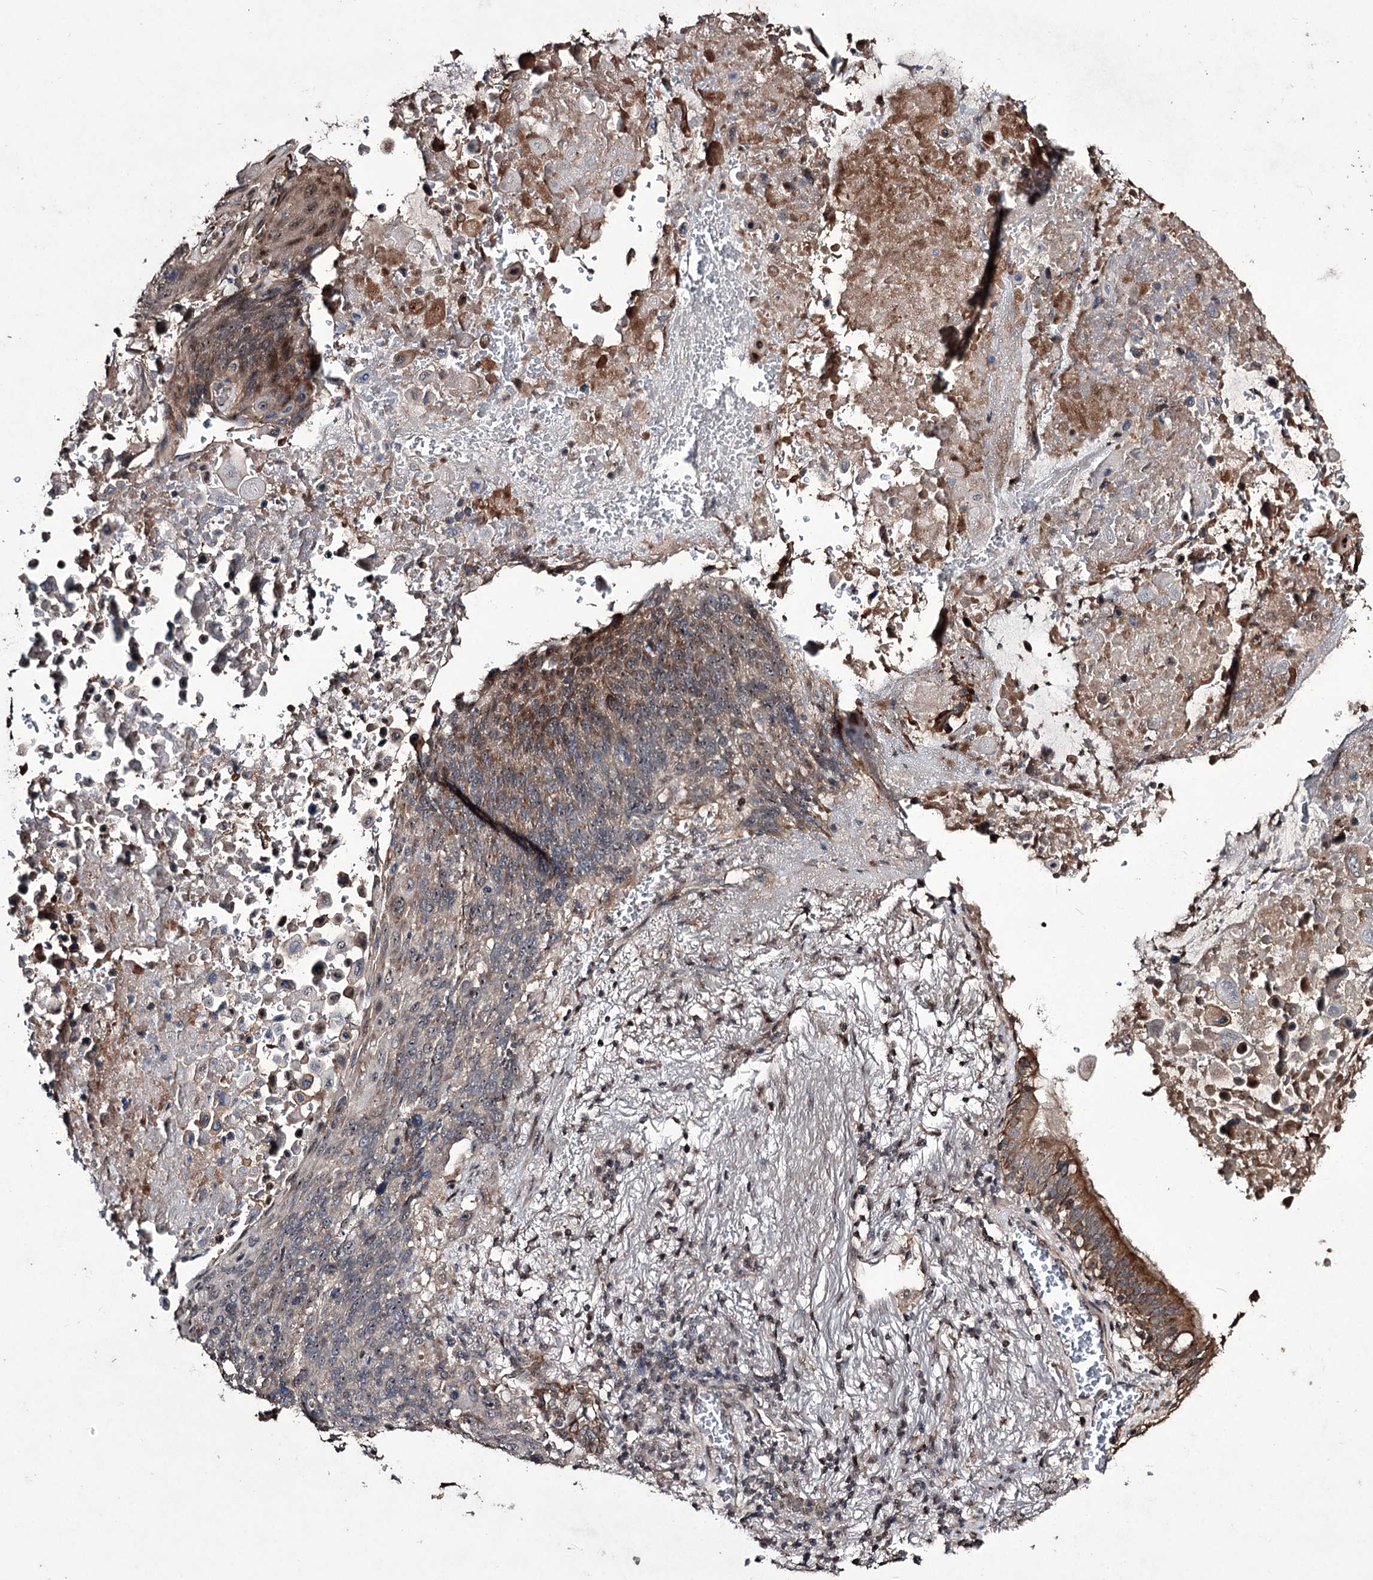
{"staining": {"intensity": "negative", "quantity": "none", "location": "none"}, "tissue": "lung cancer", "cell_type": "Tumor cells", "image_type": "cancer", "snomed": [{"axis": "morphology", "description": "Squamous cell carcinoma, NOS"}, {"axis": "topography", "description": "Lung"}], "caption": "A micrograph of human squamous cell carcinoma (lung) is negative for staining in tumor cells.", "gene": "CPNE8", "patient": {"sex": "male", "age": 66}}